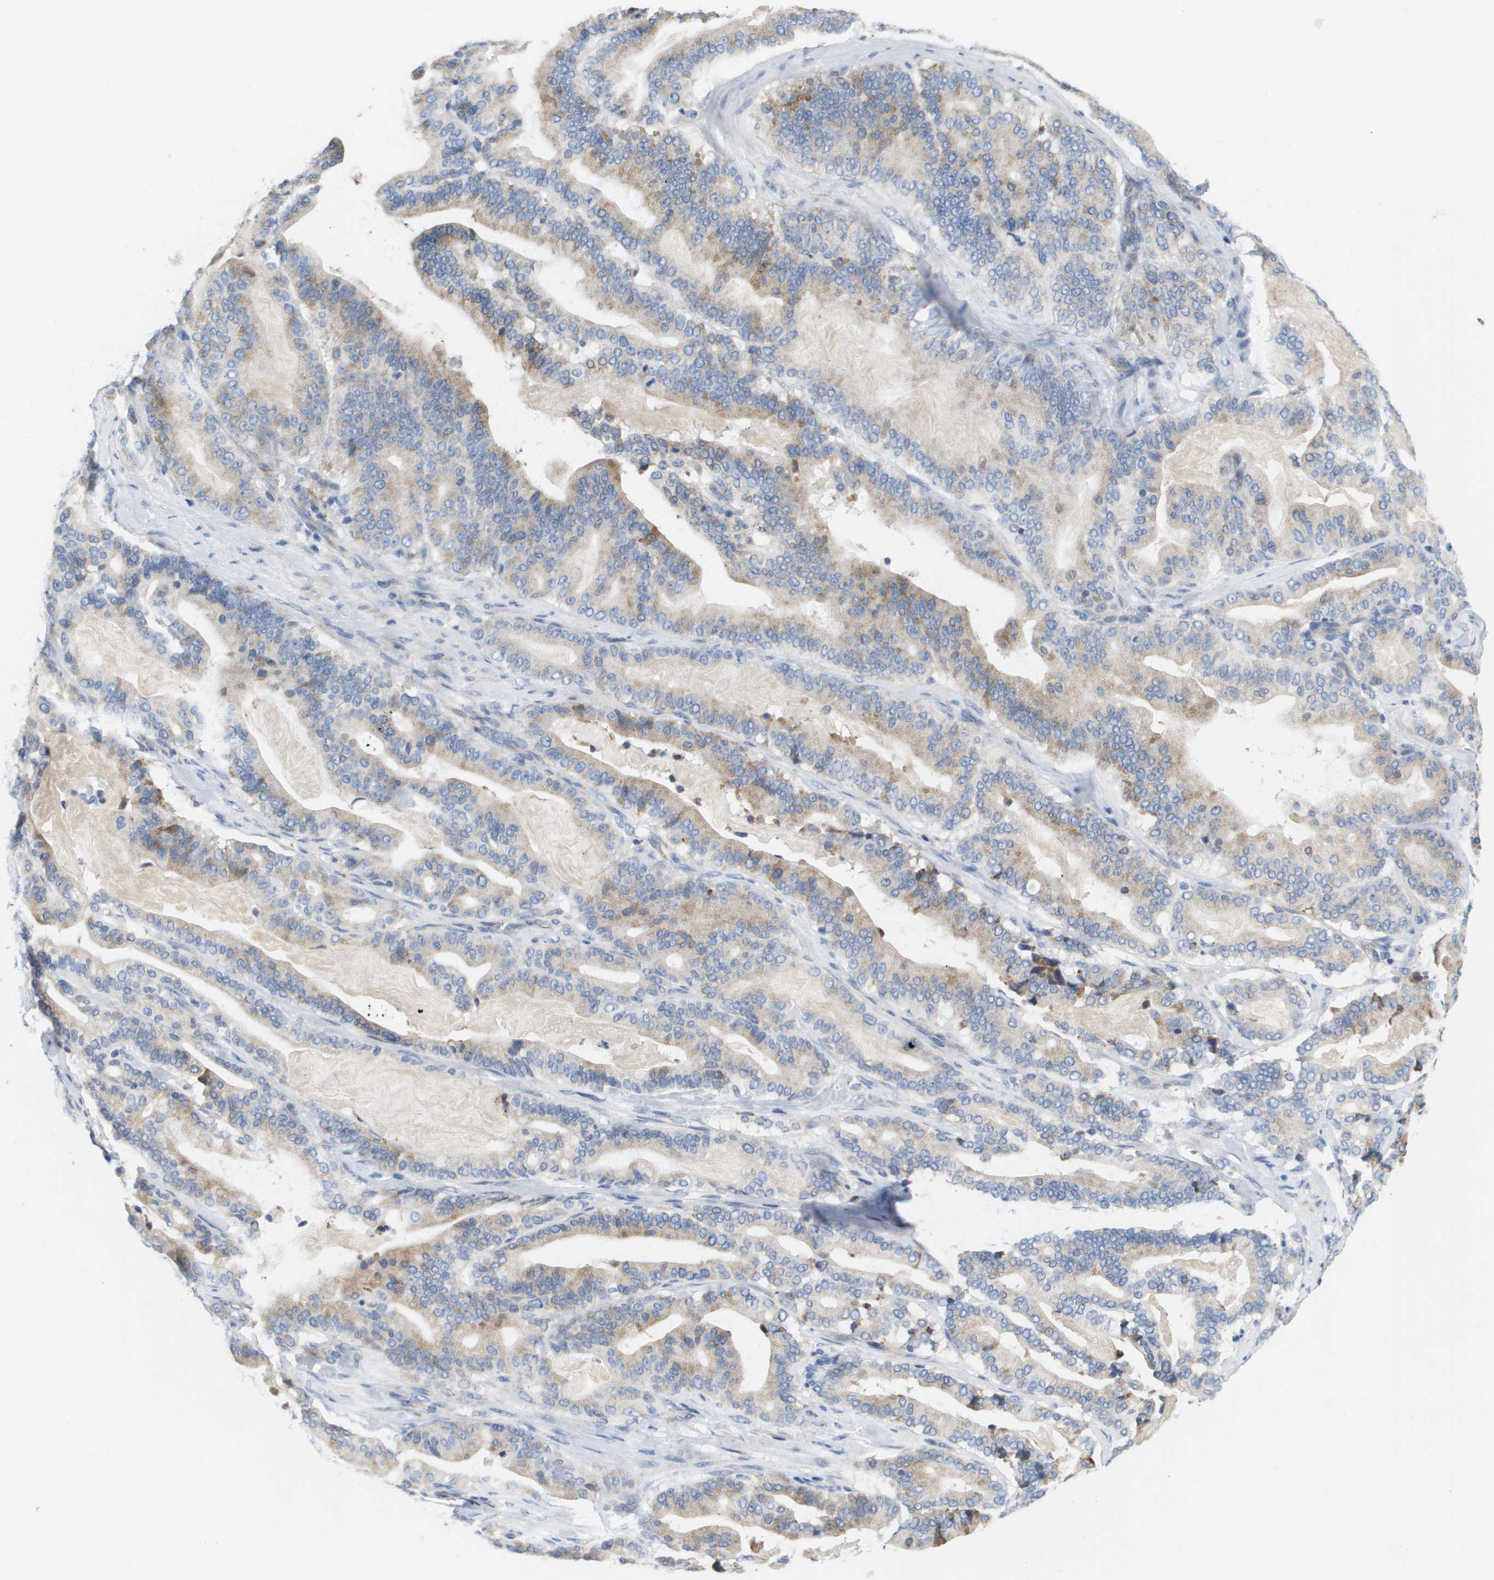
{"staining": {"intensity": "weak", "quantity": "25%-75%", "location": "cytoplasmic/membranous"}, "tissue": "pancreatic cancer", "cell_type": "Tumor cells", "image_type": "cancer", "snomed": [{"axis": "morphology", "description": "Adenocarcinoma, NOS"}, {"axis": "topography", "description": "Pancreas"}], "caption": "IHC image of neoplastic tissue: human adenocarcinoma (pancreatic) stained using immunohistochemistry (IHC) reveals low levels of weak protein expression localized specifically in the cytoplasmic/membranous of tumor cells, appearing as a cytoplasmic/membranous brown color.", "gene": "CD3G", "patient": {"sex": "male", "age": 63}}